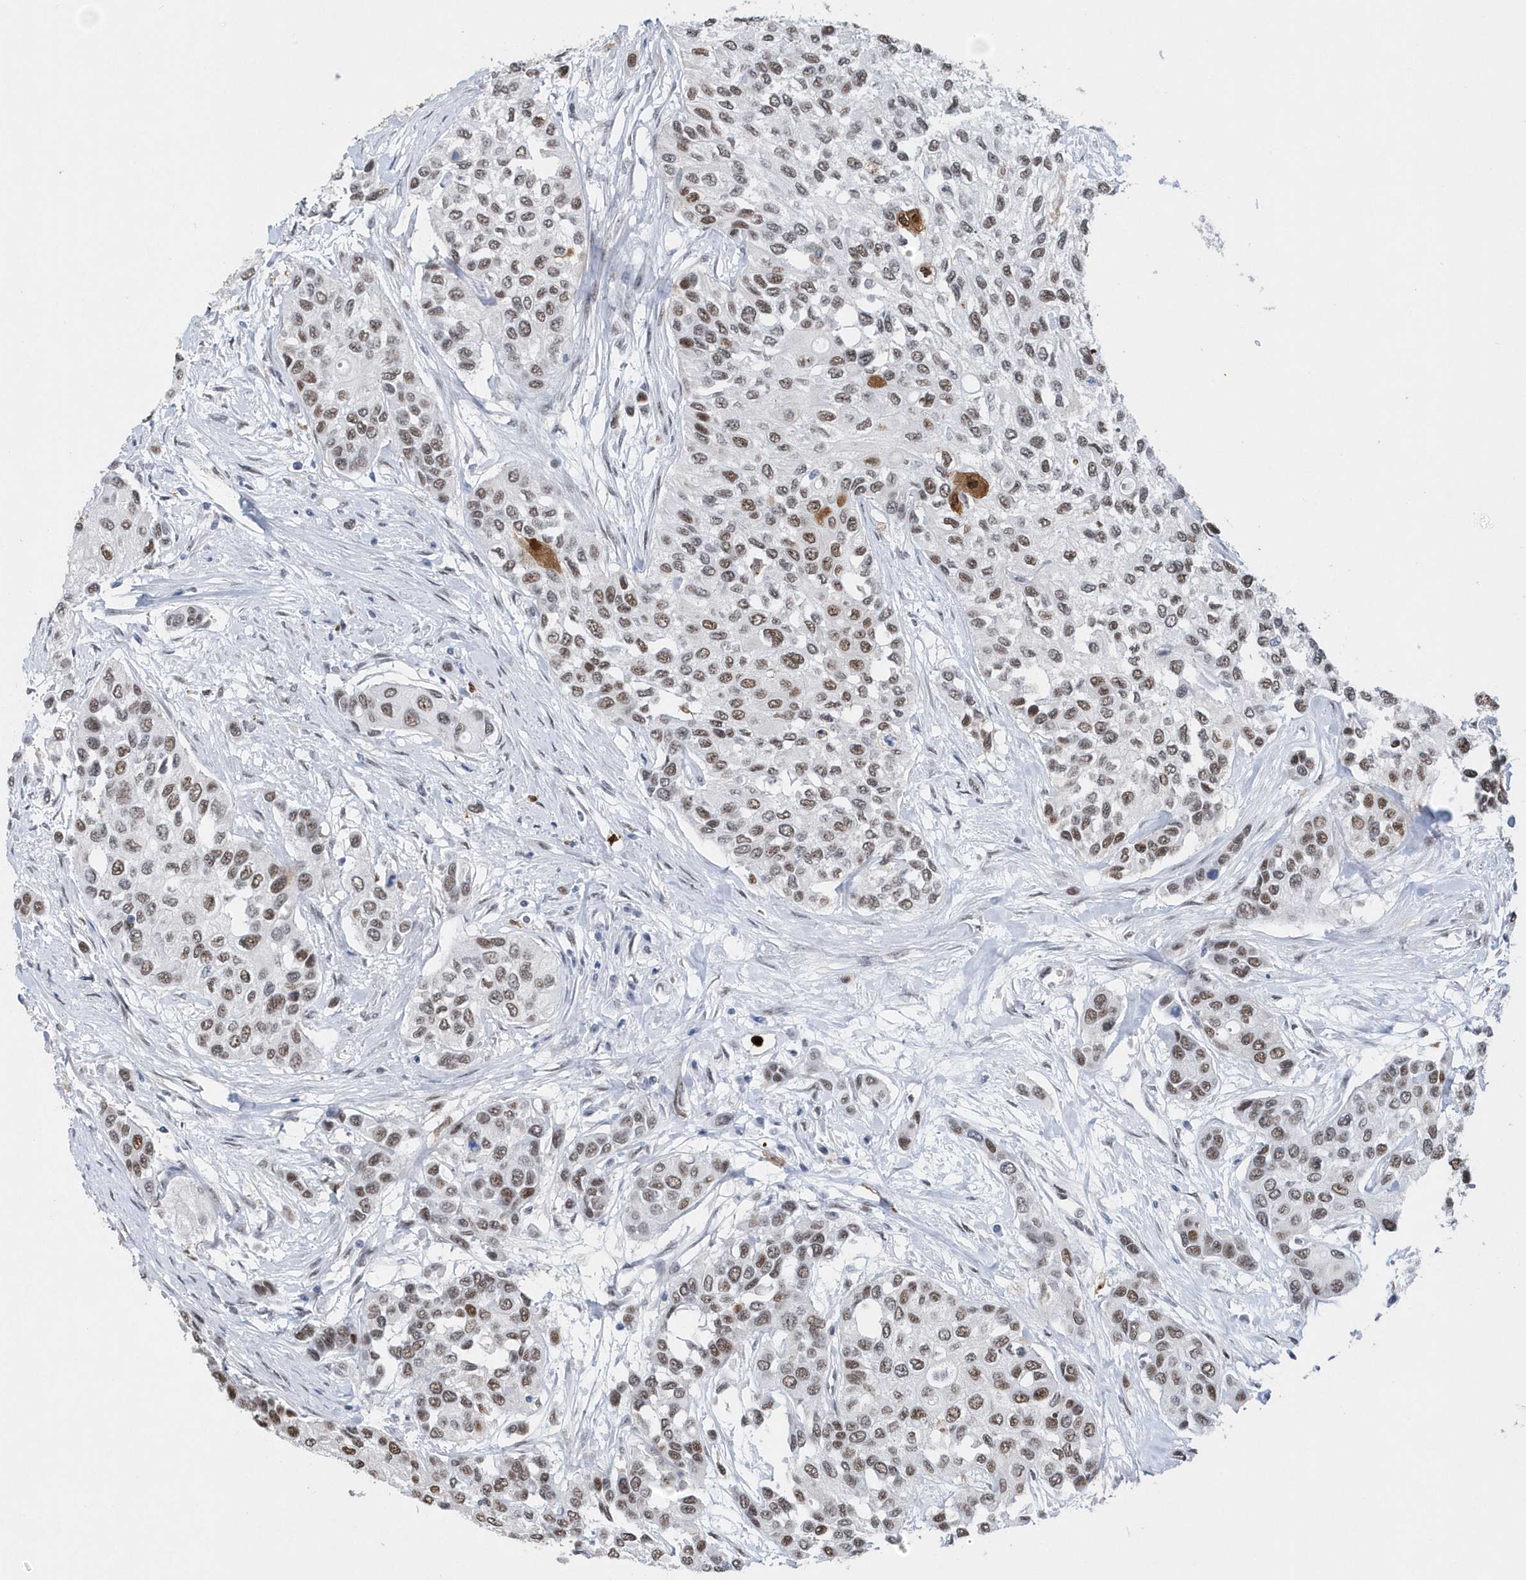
{"staining": {"intensity": "moderate", "quantity": ">75%", "location": "nuclear"}, "tissue": "urothelial cancer", "cell_type": "Tumor cells", "image_type": "cancer", "snomed": [{"axis": "morphology", "description": "Normal tissue, NOS"}, {"axis": "morphology", "description": "Urothelial carcinoma, High grade"}, {"axis": "topography", "description": "Vascular tissue"}, {"axis": "topography", "description": "Urinary bladder"}], "caption": "Human urothelial cancer stained with a brown dye exhibits moderate nuclear positive positivity in approximately >75% of tumor cells.", "gene": "RPP30", "patient": {"sex": "female", "age": 56}}